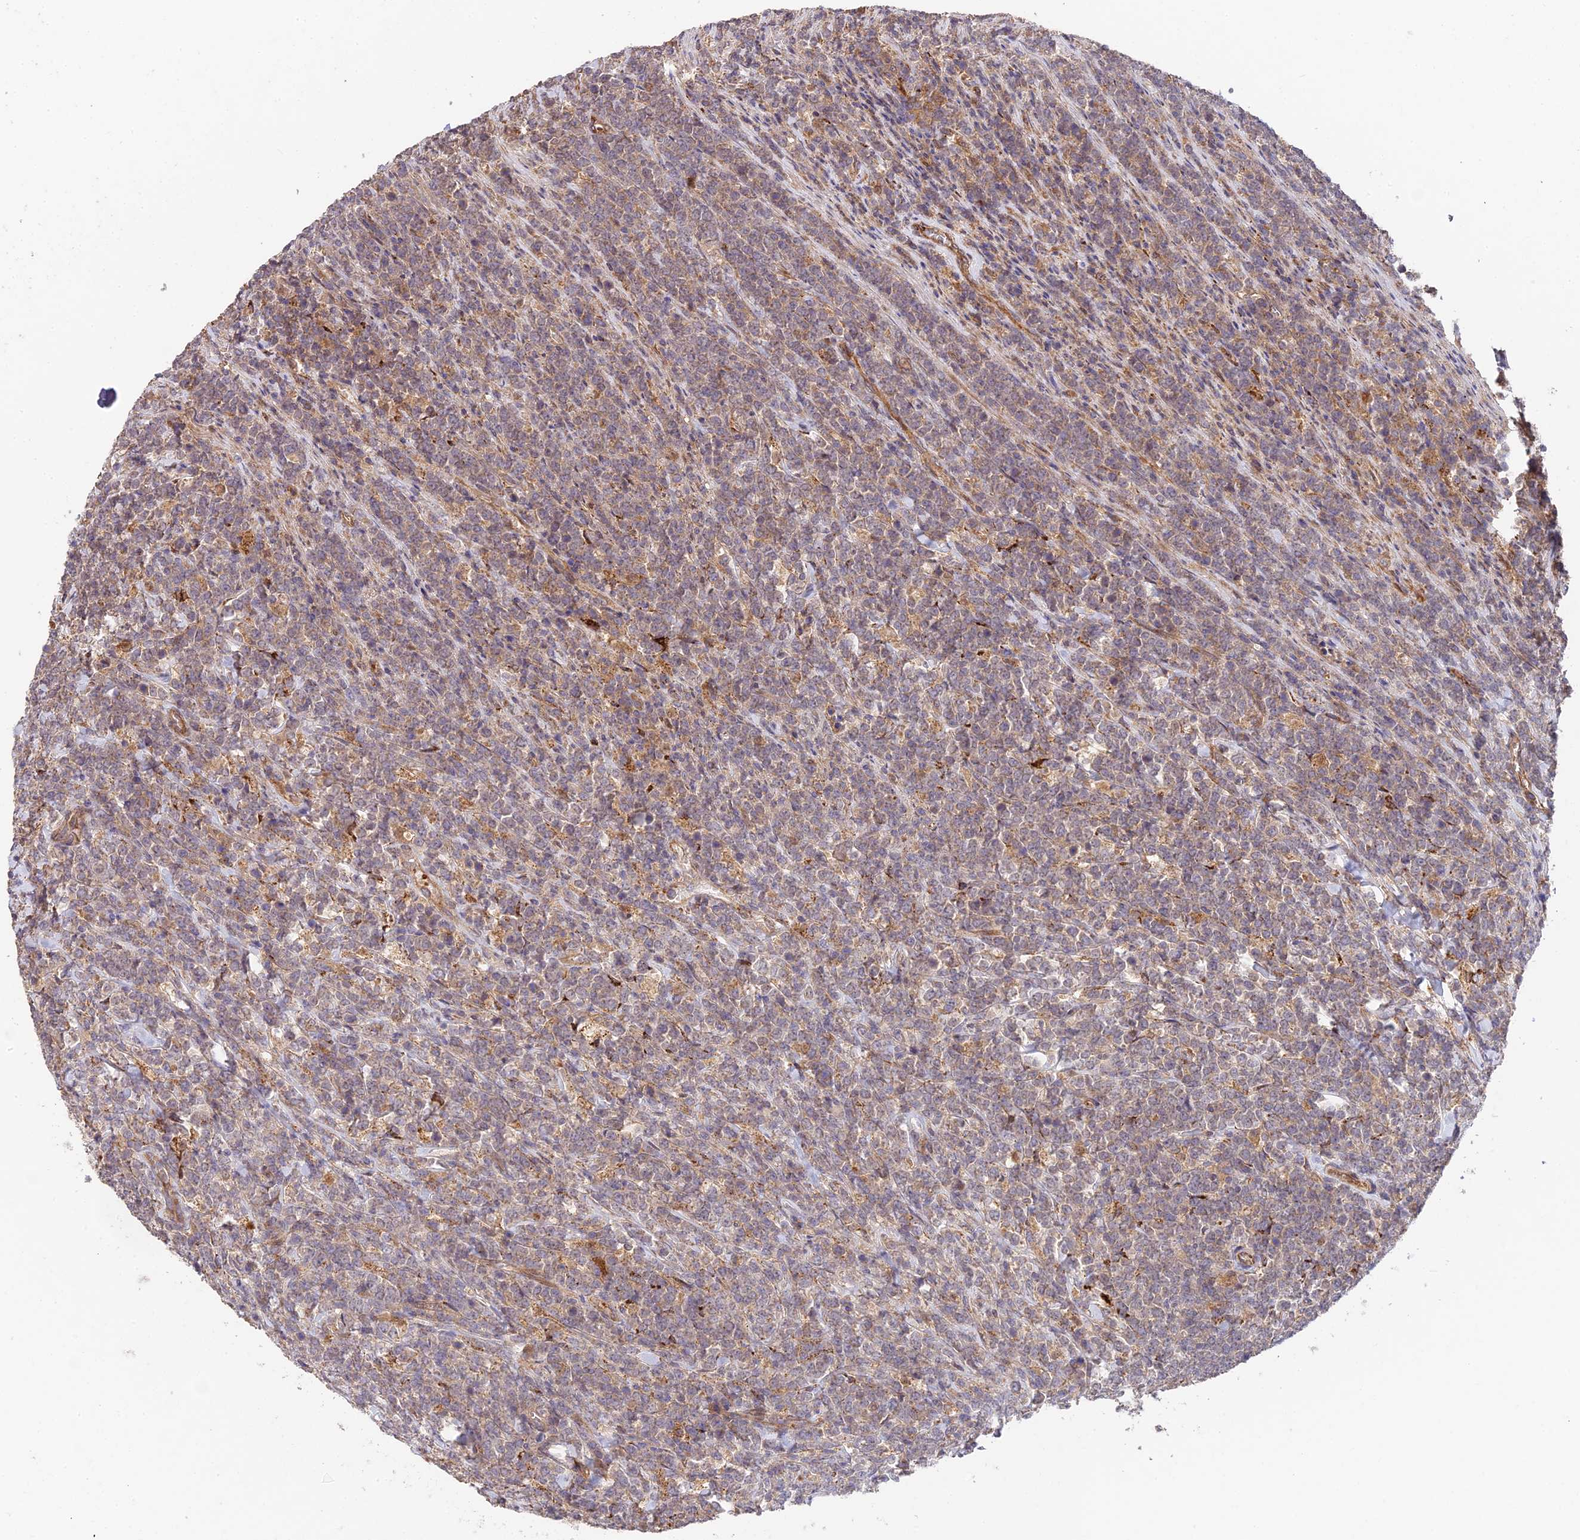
{"staining": {"intensity": "weak", "quantity": "25%-75%", "location": "cytoplasmic/membranous"}, "tissue": "lymphoma", "cell_type": "Tumor cells", "image_type": "cancer", "snomed": [{"axis": "morphology", "description": "Malignant lymphoma, non-Hodgkin's type, High grade"}, {"axis": "topography", "description": "Small intestine"}], "caption": "This is a histology image of immunohistochemistry staining of malignant lymphoma, non-Hodgkin's type (high-grade), which shows weak expression in the cytoplasmic/membranous of tumor cells.", "gene": "C3orf20", "patient": {"sex": "male", "age": 8}}